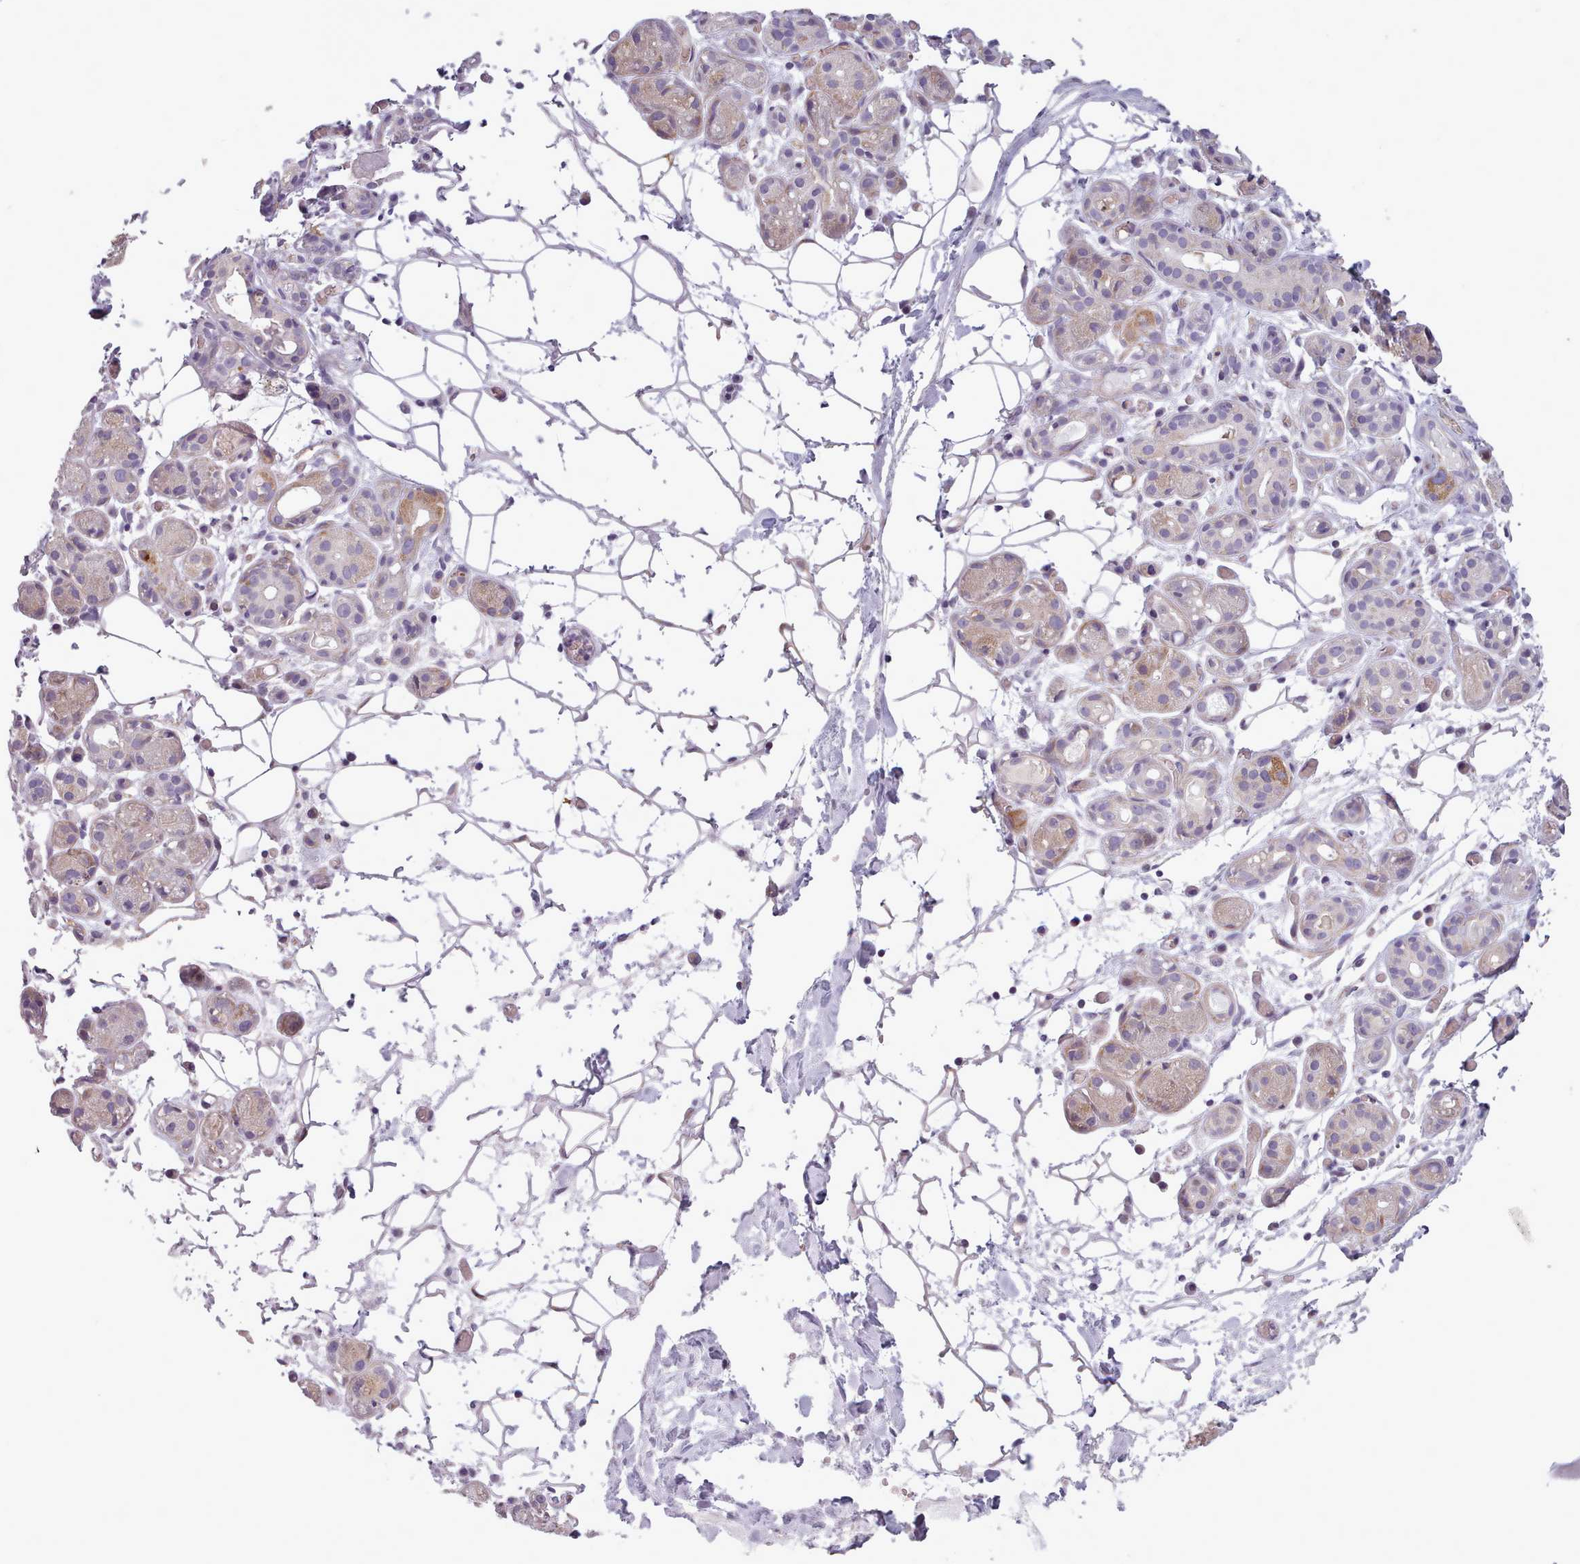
{"staining": {"intensity": "moderate", "quantity": "<25%", "location": "cytoplasmic/membranous"}, "tissue": "salivary gland", "cell_type": "Glandular cells", "image_type": "normal", "snomed": [{"axis": "morphology", "description": "Normal tissue, NOS"}, {"axis": "topography", "description": "Salivary gland"}], "caption": "Salivary gland stained for a protein exhibits moderate cytoplasmic/membranous positivity in glandular cells. (Stains: DAB in brown, nuclei in blue, Microscopy: brightfield microscopy at high magnification).", "gene": "AVL9", "patient": {"sex": "male", "age": 82}}